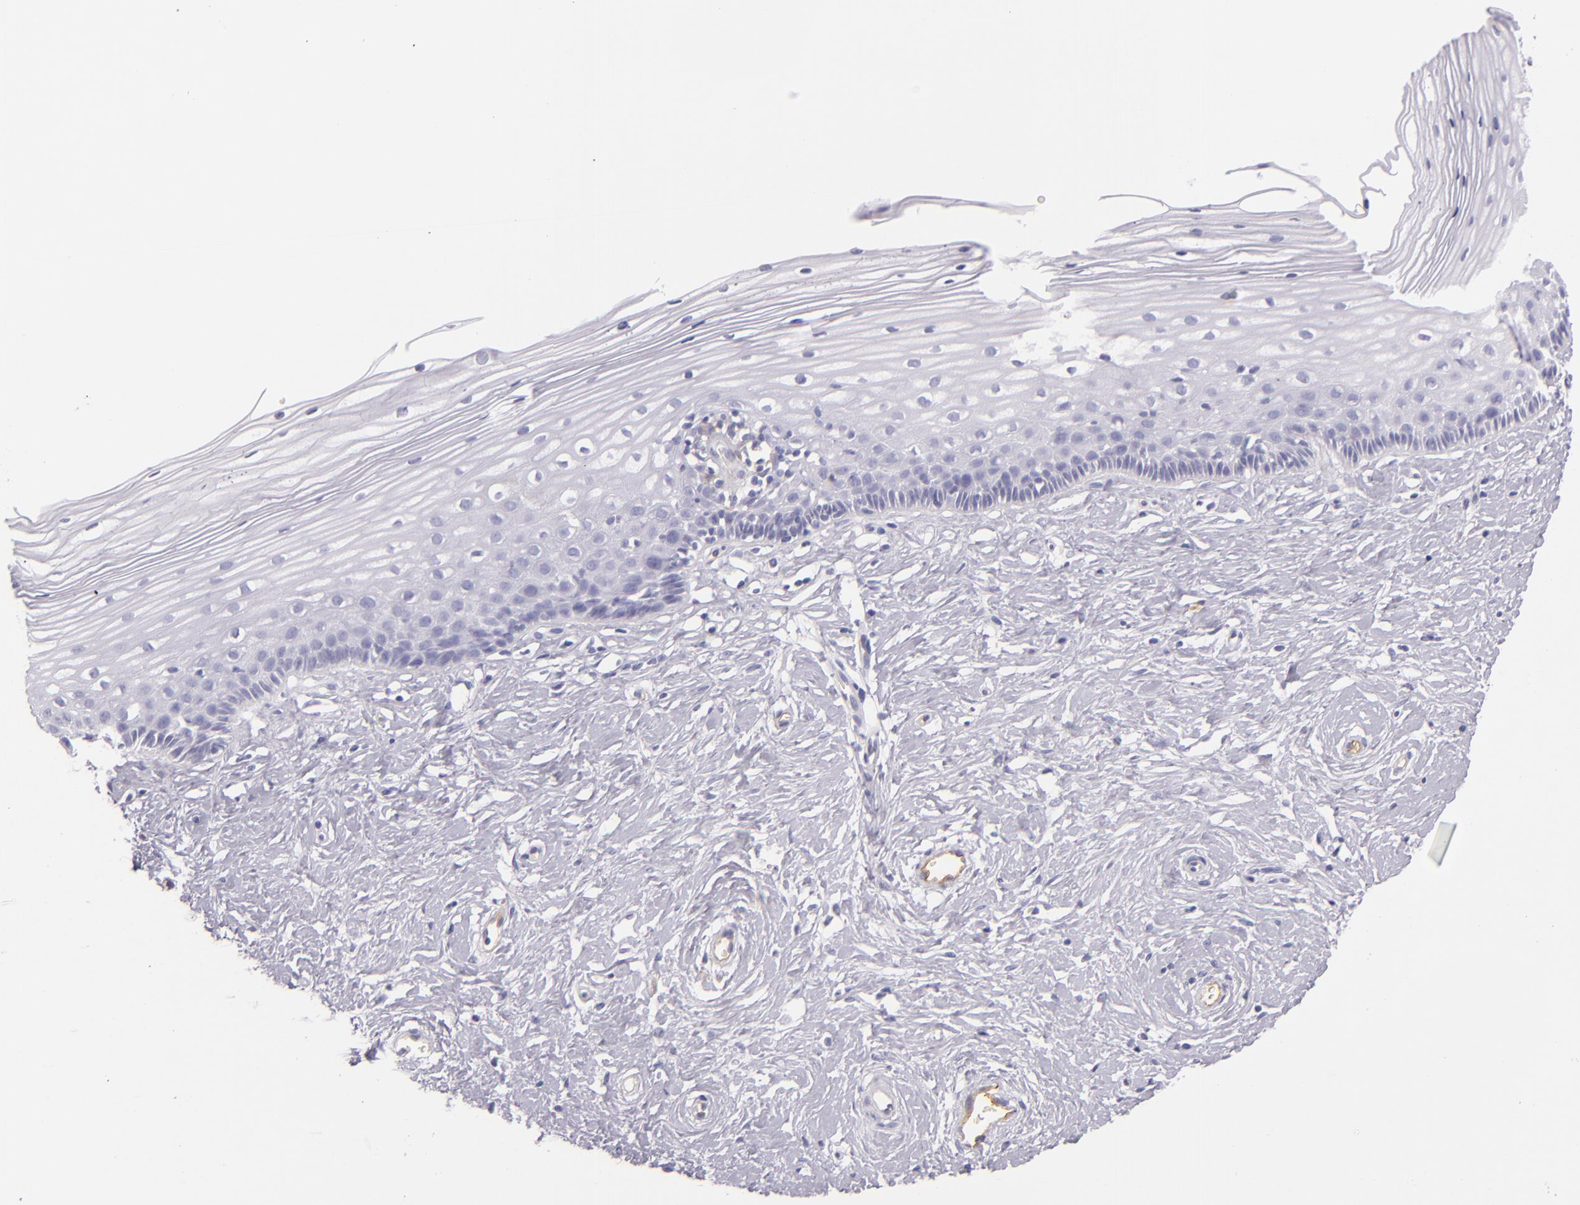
{"staining": {"intensity": "negative", "quantity": "none", "location": "none"}, "tissue": "cervix", "cell_type": "Glandular cells", "image_type": "normal", "snomed": [{"axis": "morphology", "description": "Normal tissue, NOS"}, {"axis": "topography", "description": "Cervix"}], "caption": "Micrograph shows no significant protein expression in glandular cells of unremarkable cervix.", "gene": "ICAM1", "patient": {"sex": "female", "age": 40}}